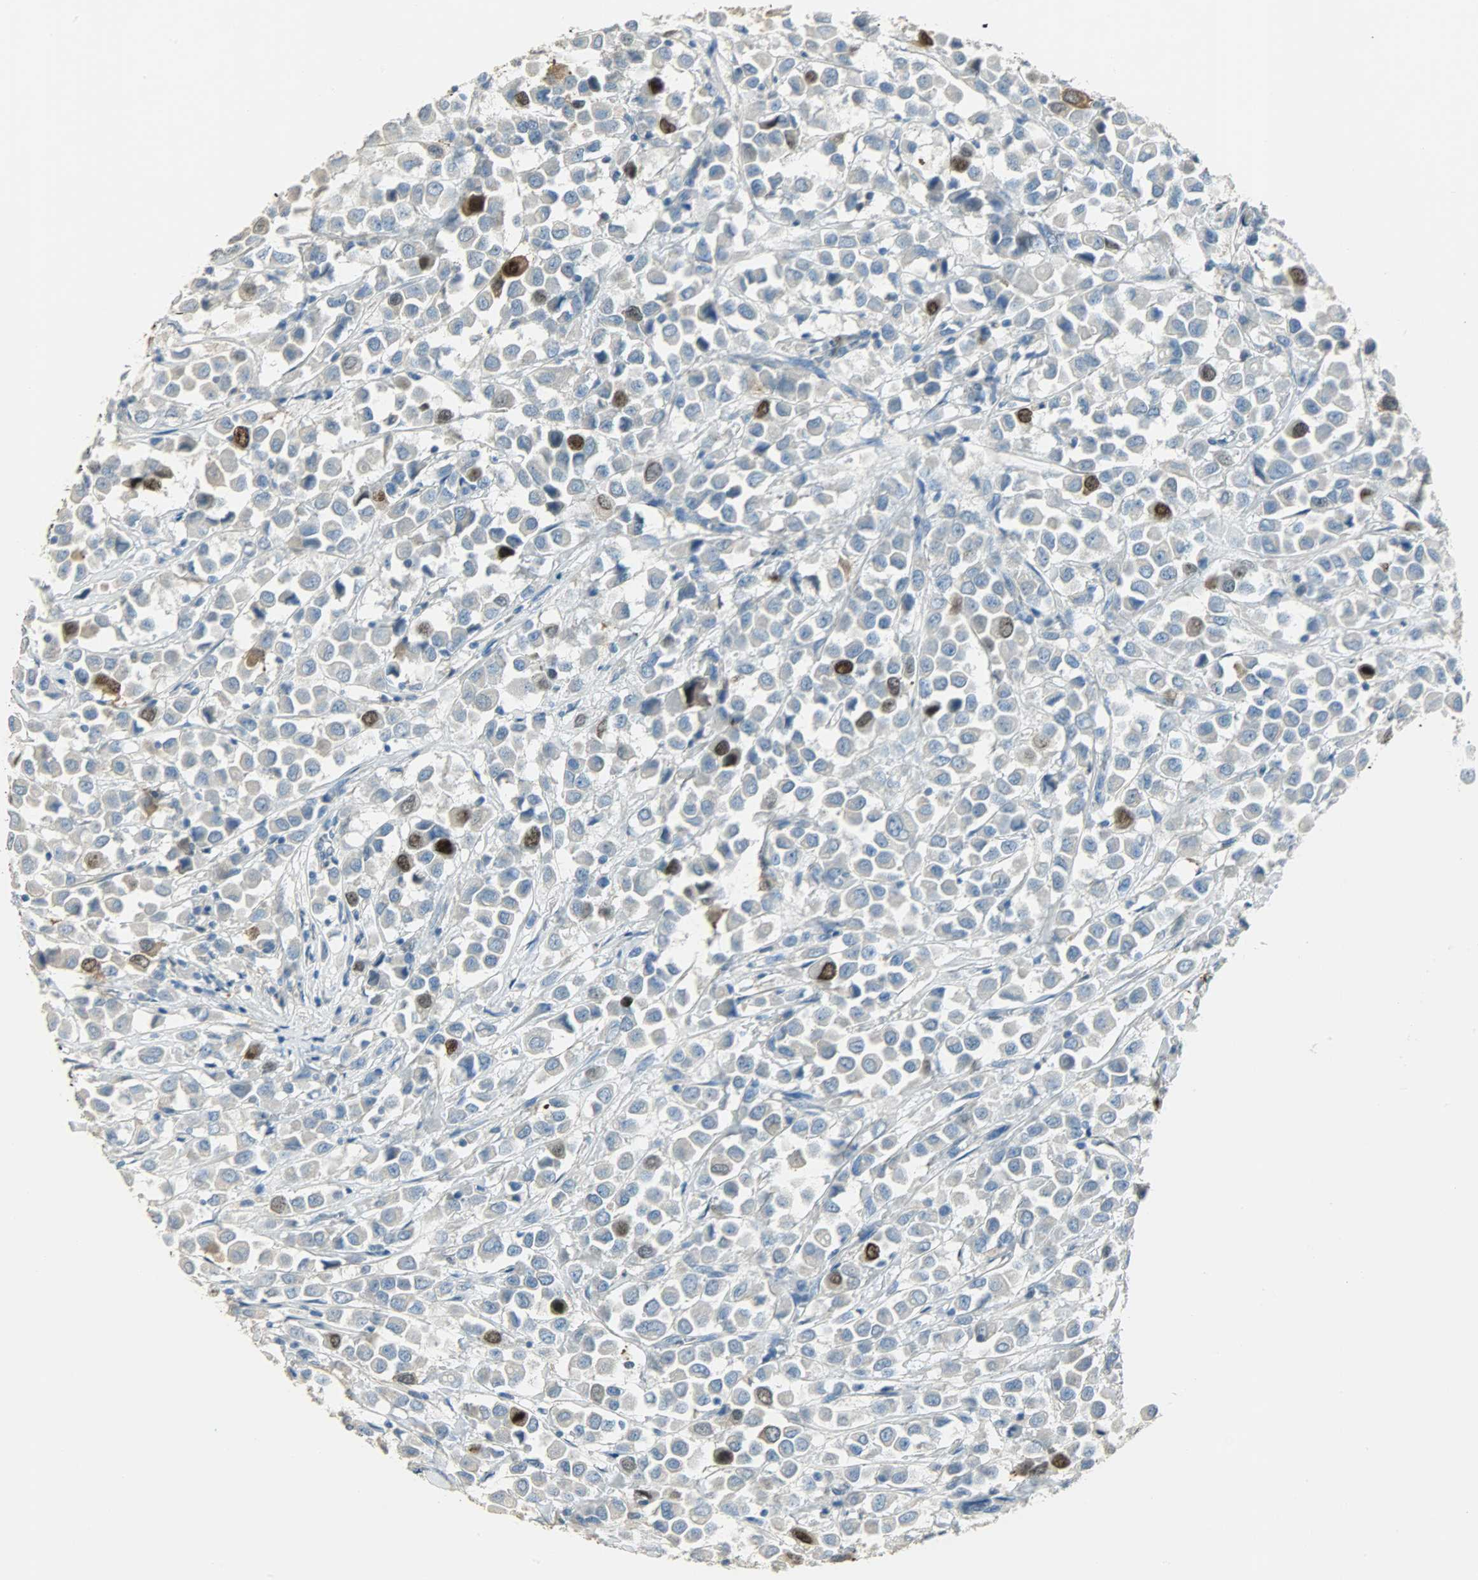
{"staining": {"intensity": "strong", "quantity": "<25%", "location": "cytoplasmic/membranous,nuclear"}, "tissue": "breast cancer", "cell_type": "Tumor cells", "image_type": "cancer", "snomed": [{"axis": "morphology", "description": "Duct carcinoma"}, {"axis": "topography", "description": "Breast"}], "caption": "Protein expression analysis of intraductal carcinoma (breast) shows strong cytoplasmic/membranous and nuclear expression in about <25% of tumor cells. Nuclei are stained in blue.", "gene": "TPX2", "patient": {"sex": "female", "age": 61}}